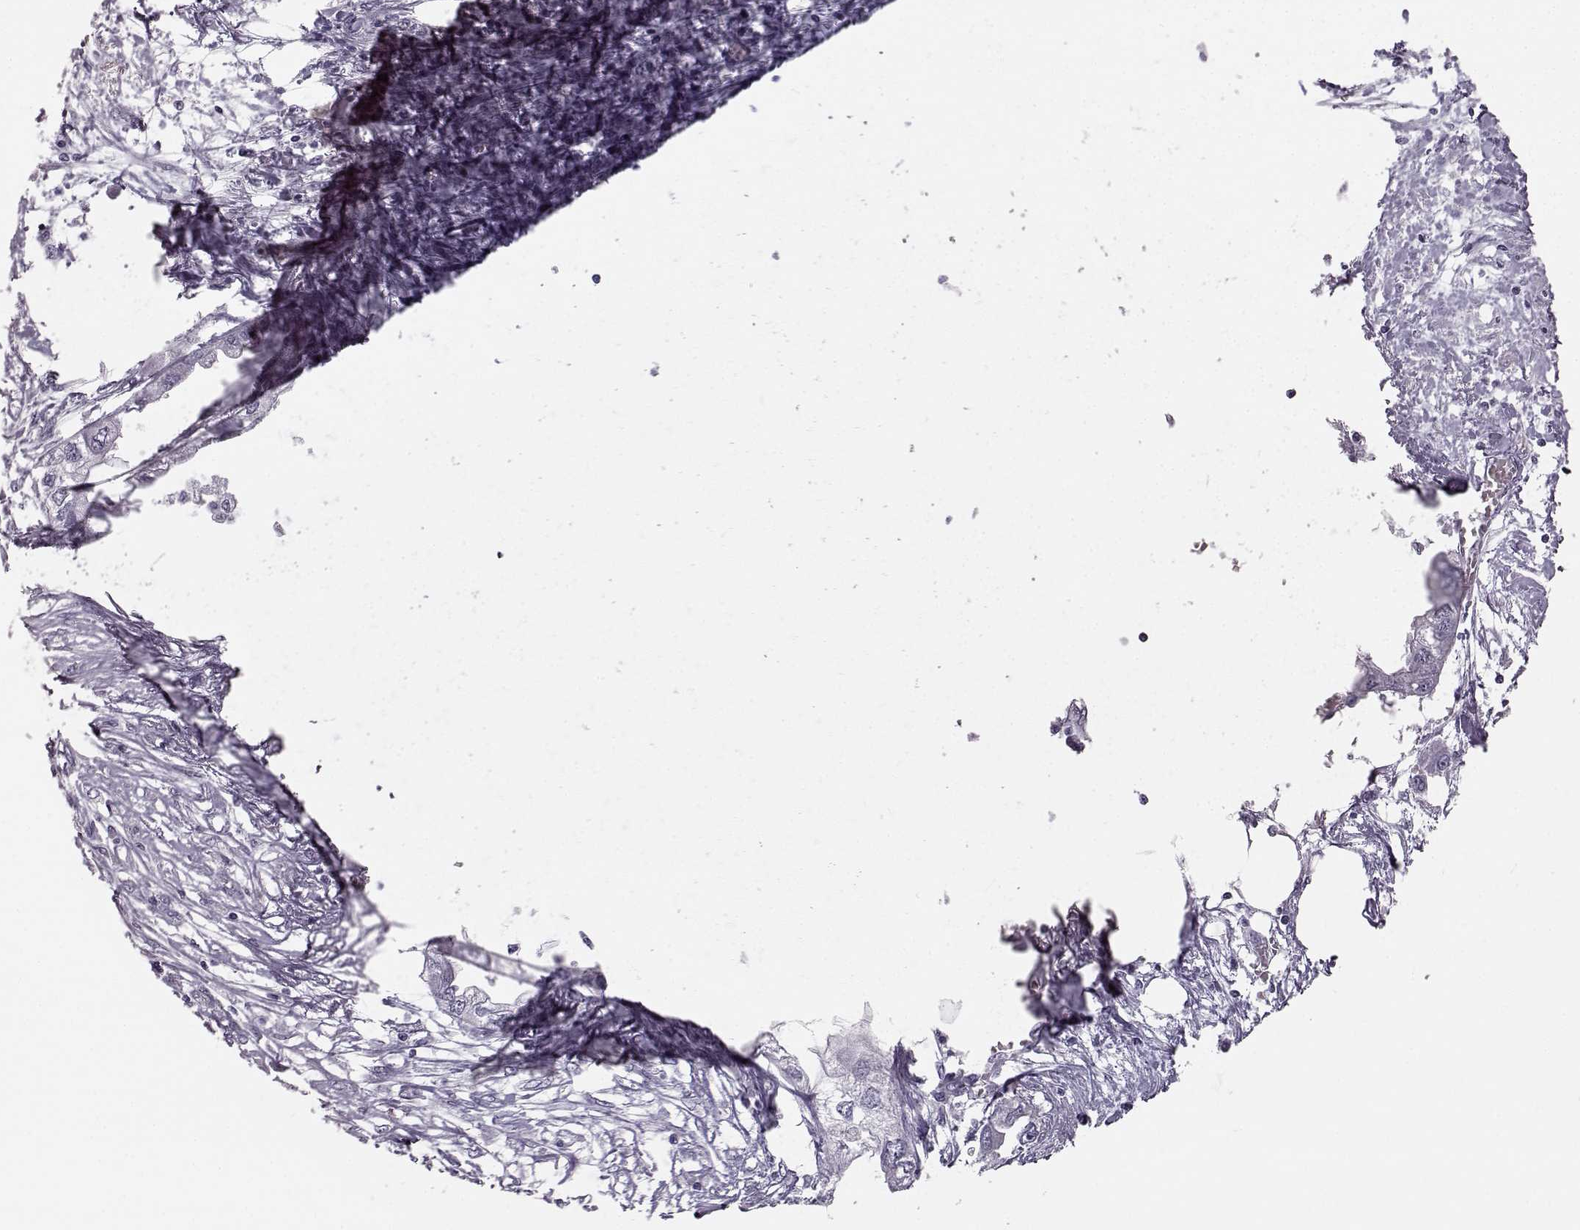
{"staining": {"intensity": "negative", "quantity": "none", "location": "none"}, "tissue": "endometrial cancer", "cell_type": "Tumor cells", "image_type": "cancer", "snomed": [{"axis": "morphology", "description": "Adenocarcinoma, NOS"}, {"axis": "morphology", "description": "Adenocarcinoma, metastatic, NOS"}, {"axis": "topography", "description": "Adipose tissue"}, {"axis": "topography", "description": "Endometrium"}], "caption": "High power microscopy micrograph of an immunohistochemistry micrograph of endometrial cancer, revealing no significant positivity in tumor cells.", "gene": "BFSP2", "patient": {"sex": "female", "age": 67}}